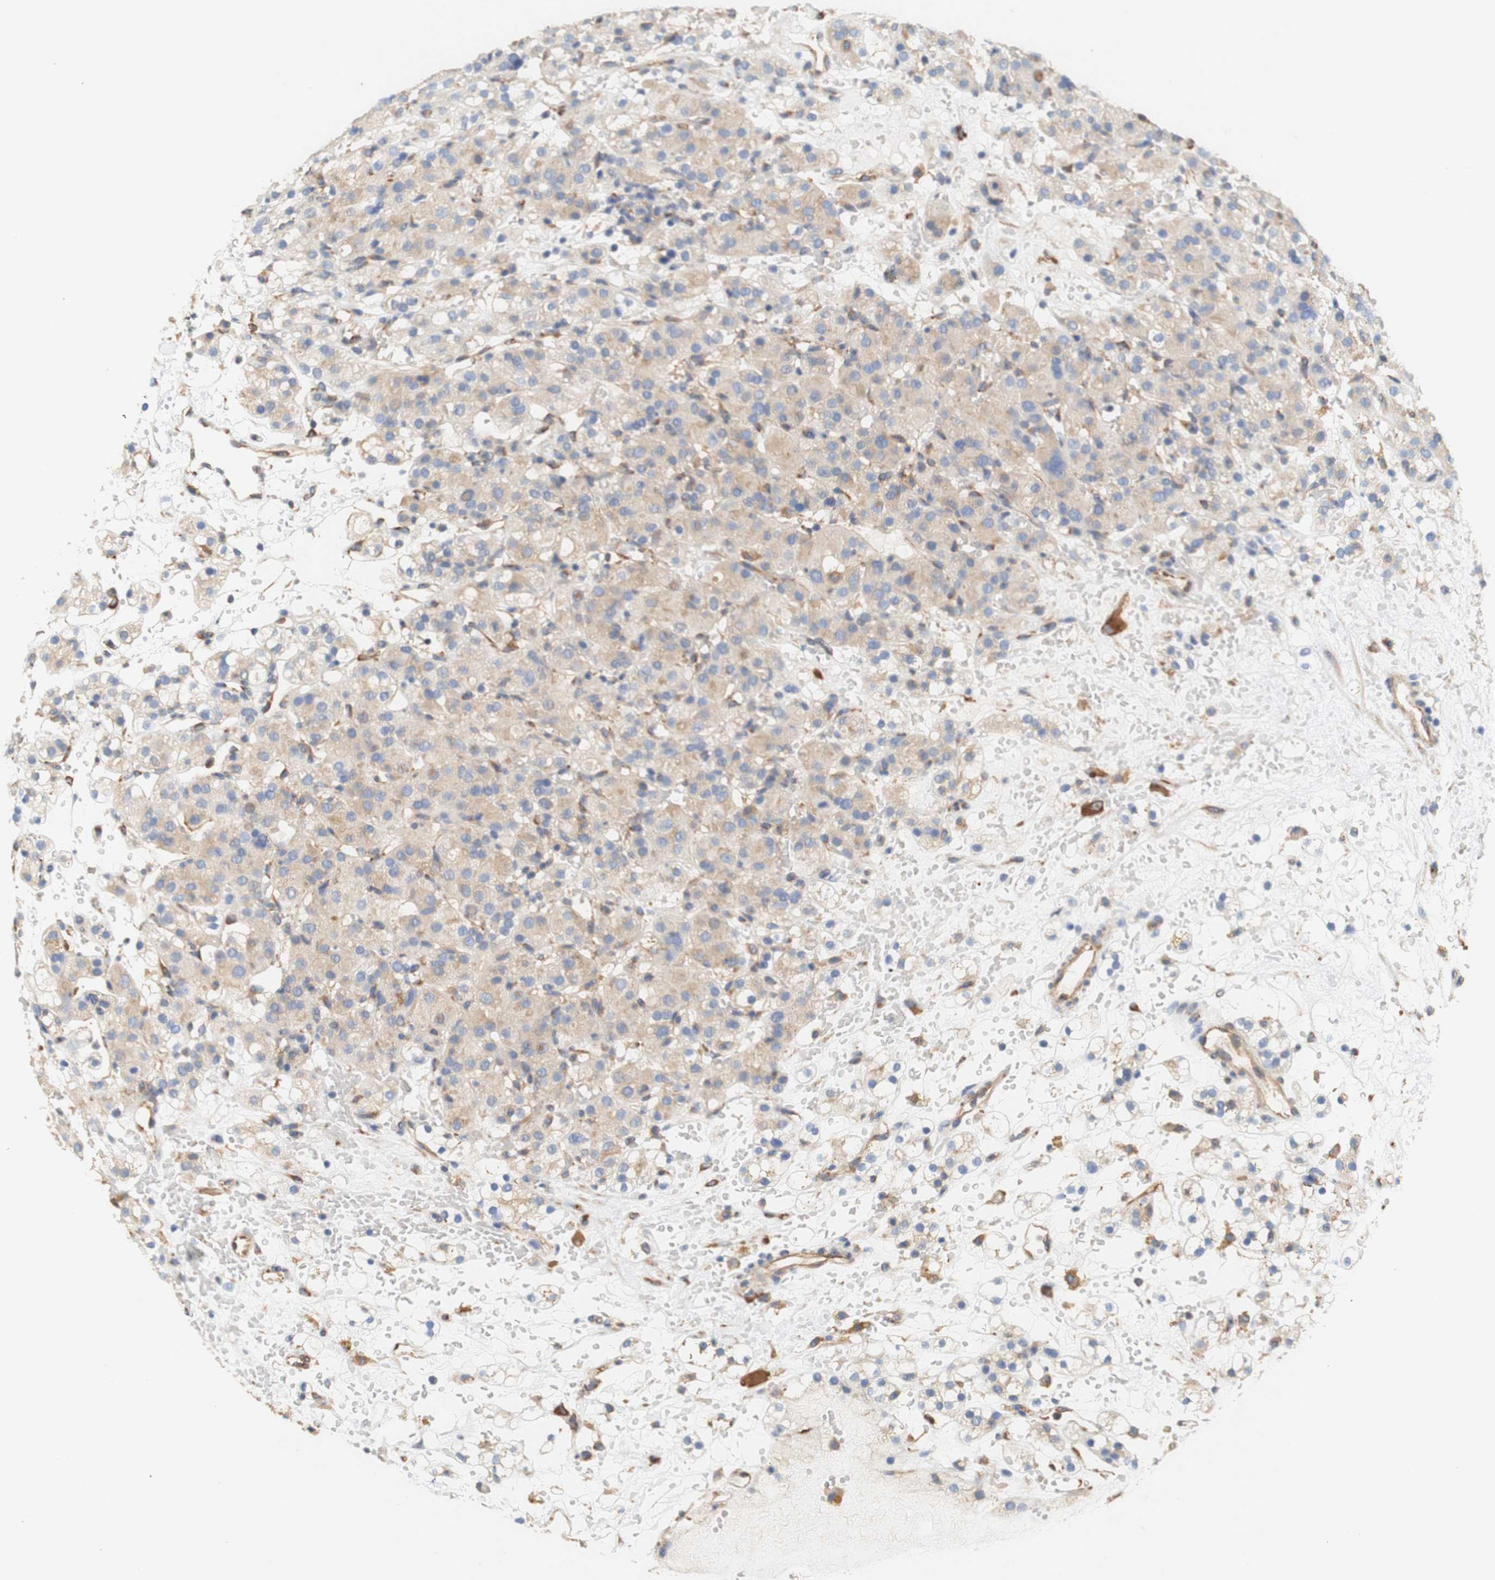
{"staining": {"intensity": "weak", "quantity": "25%-75%", "location": "cytoplasmic/membranous"}, "tissue": "renal cancer", "cell_type": "Tumor cells", "image_type": "cancer", "snomed": [{"axis": "morphology", "description": "Adenocarcinoma, NOS"}, {"axis": "topography", "description": "Kidney"}], "caption": "Renal adenocarcinoma stained with DAB immunohistochemistry (IHC) exhibits low levels of weak cytoplasmic/membranous expression in about 25%-75% of tumor cells.", "gene": "EIF2AK4", "patient": {"sex": "male", "age": 61}}